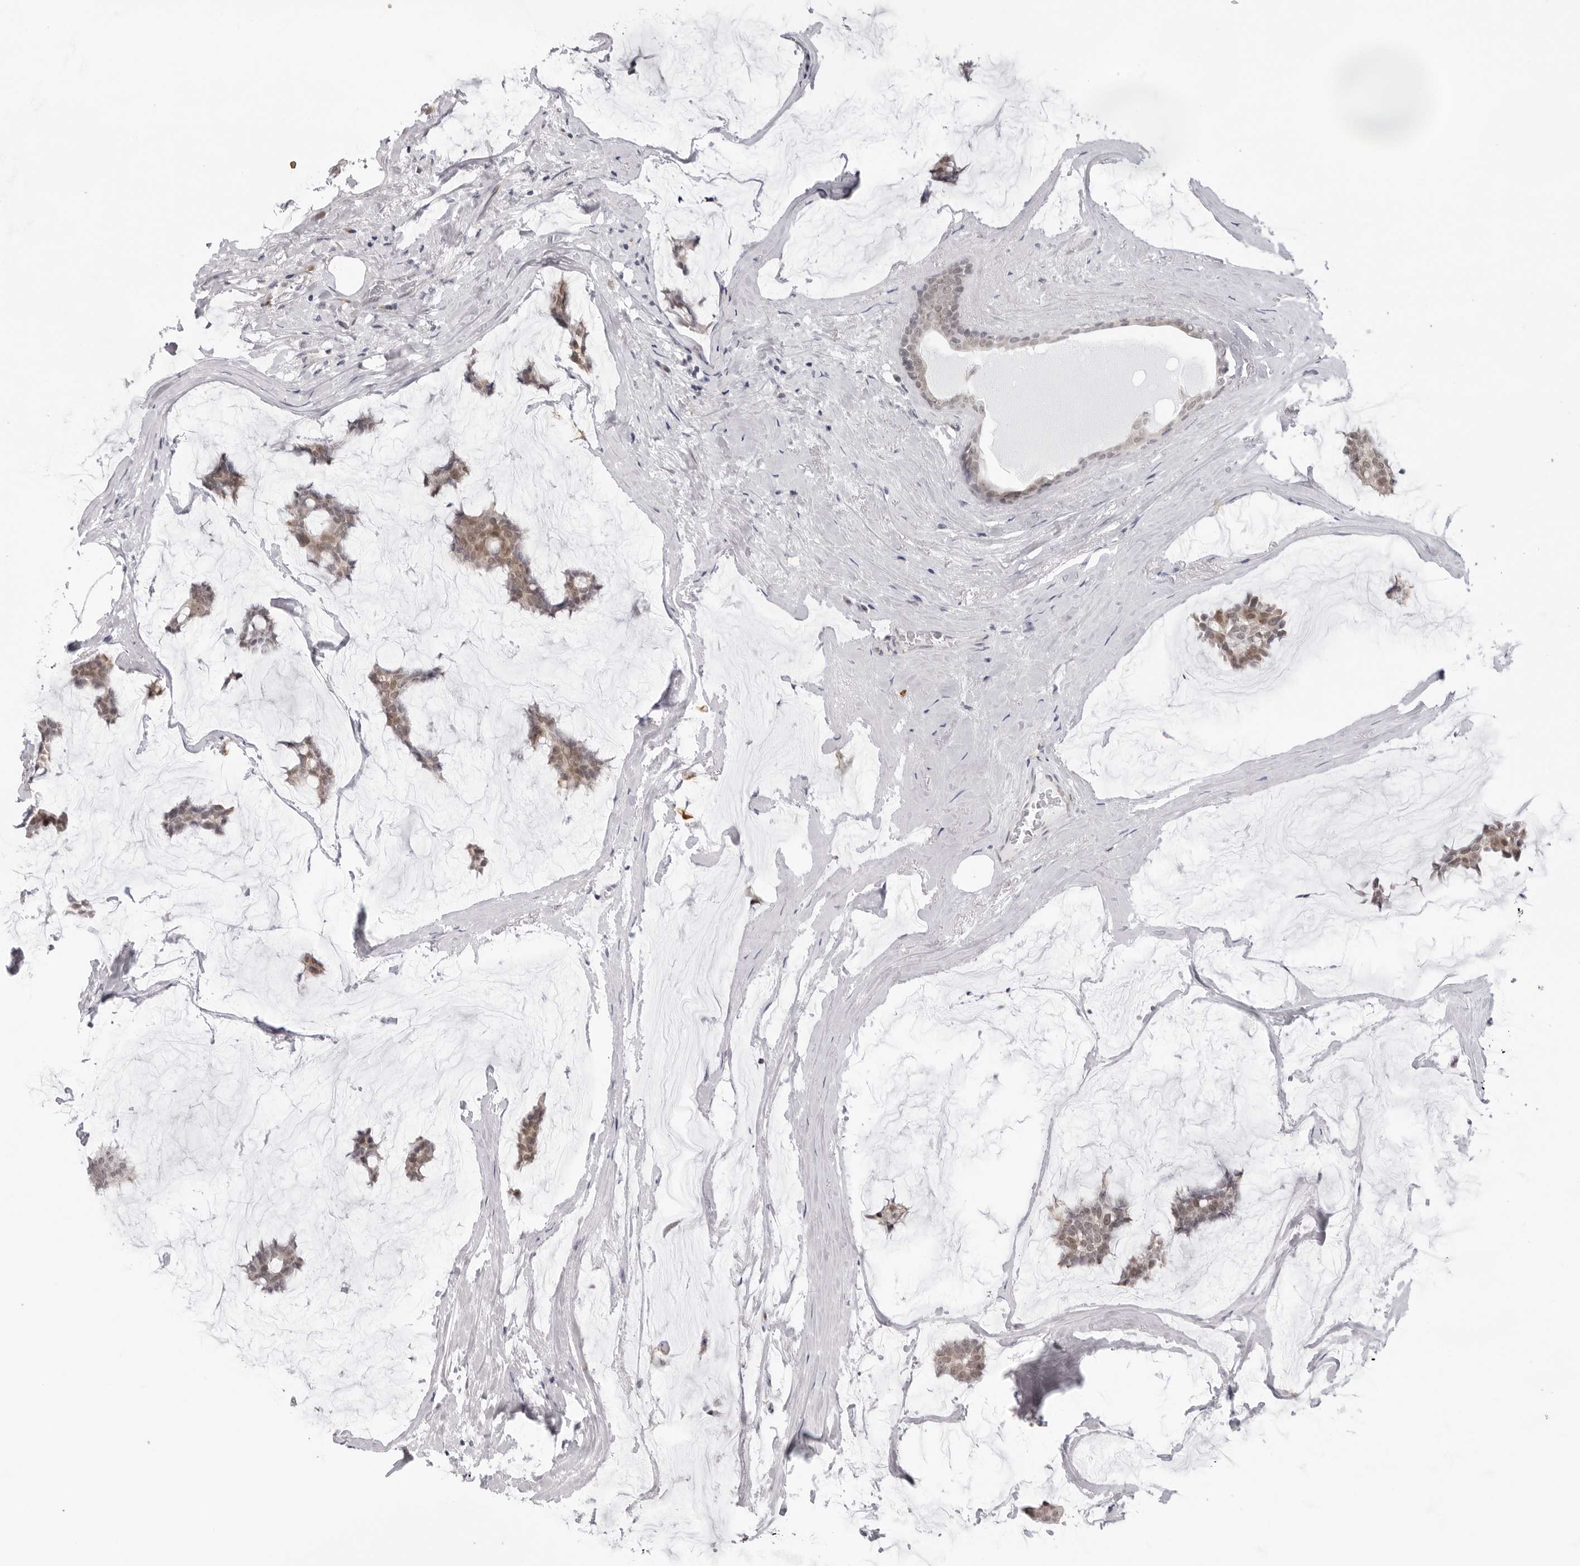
{"staining": {"intensity": "weak", "quantity": ">75%", "location": "cytoplasmic/membranous"}, "tissue": "breast cancer", "cell_type": "Tumor cells", "image_type": "cancer", "snomed": [{"axis": "morphology", "description": "Duct carcinoma"}, {"axis": "topography", "description": "Breast"}], "caption": "Tumor cells exhibit low levels of weak cytoplasmic/membranous staining in about >75% of cells in breast cancer (invasive ductal carcinoma).", "gene": "CASP7", "patient": {"sex": "female", "age": 93}}